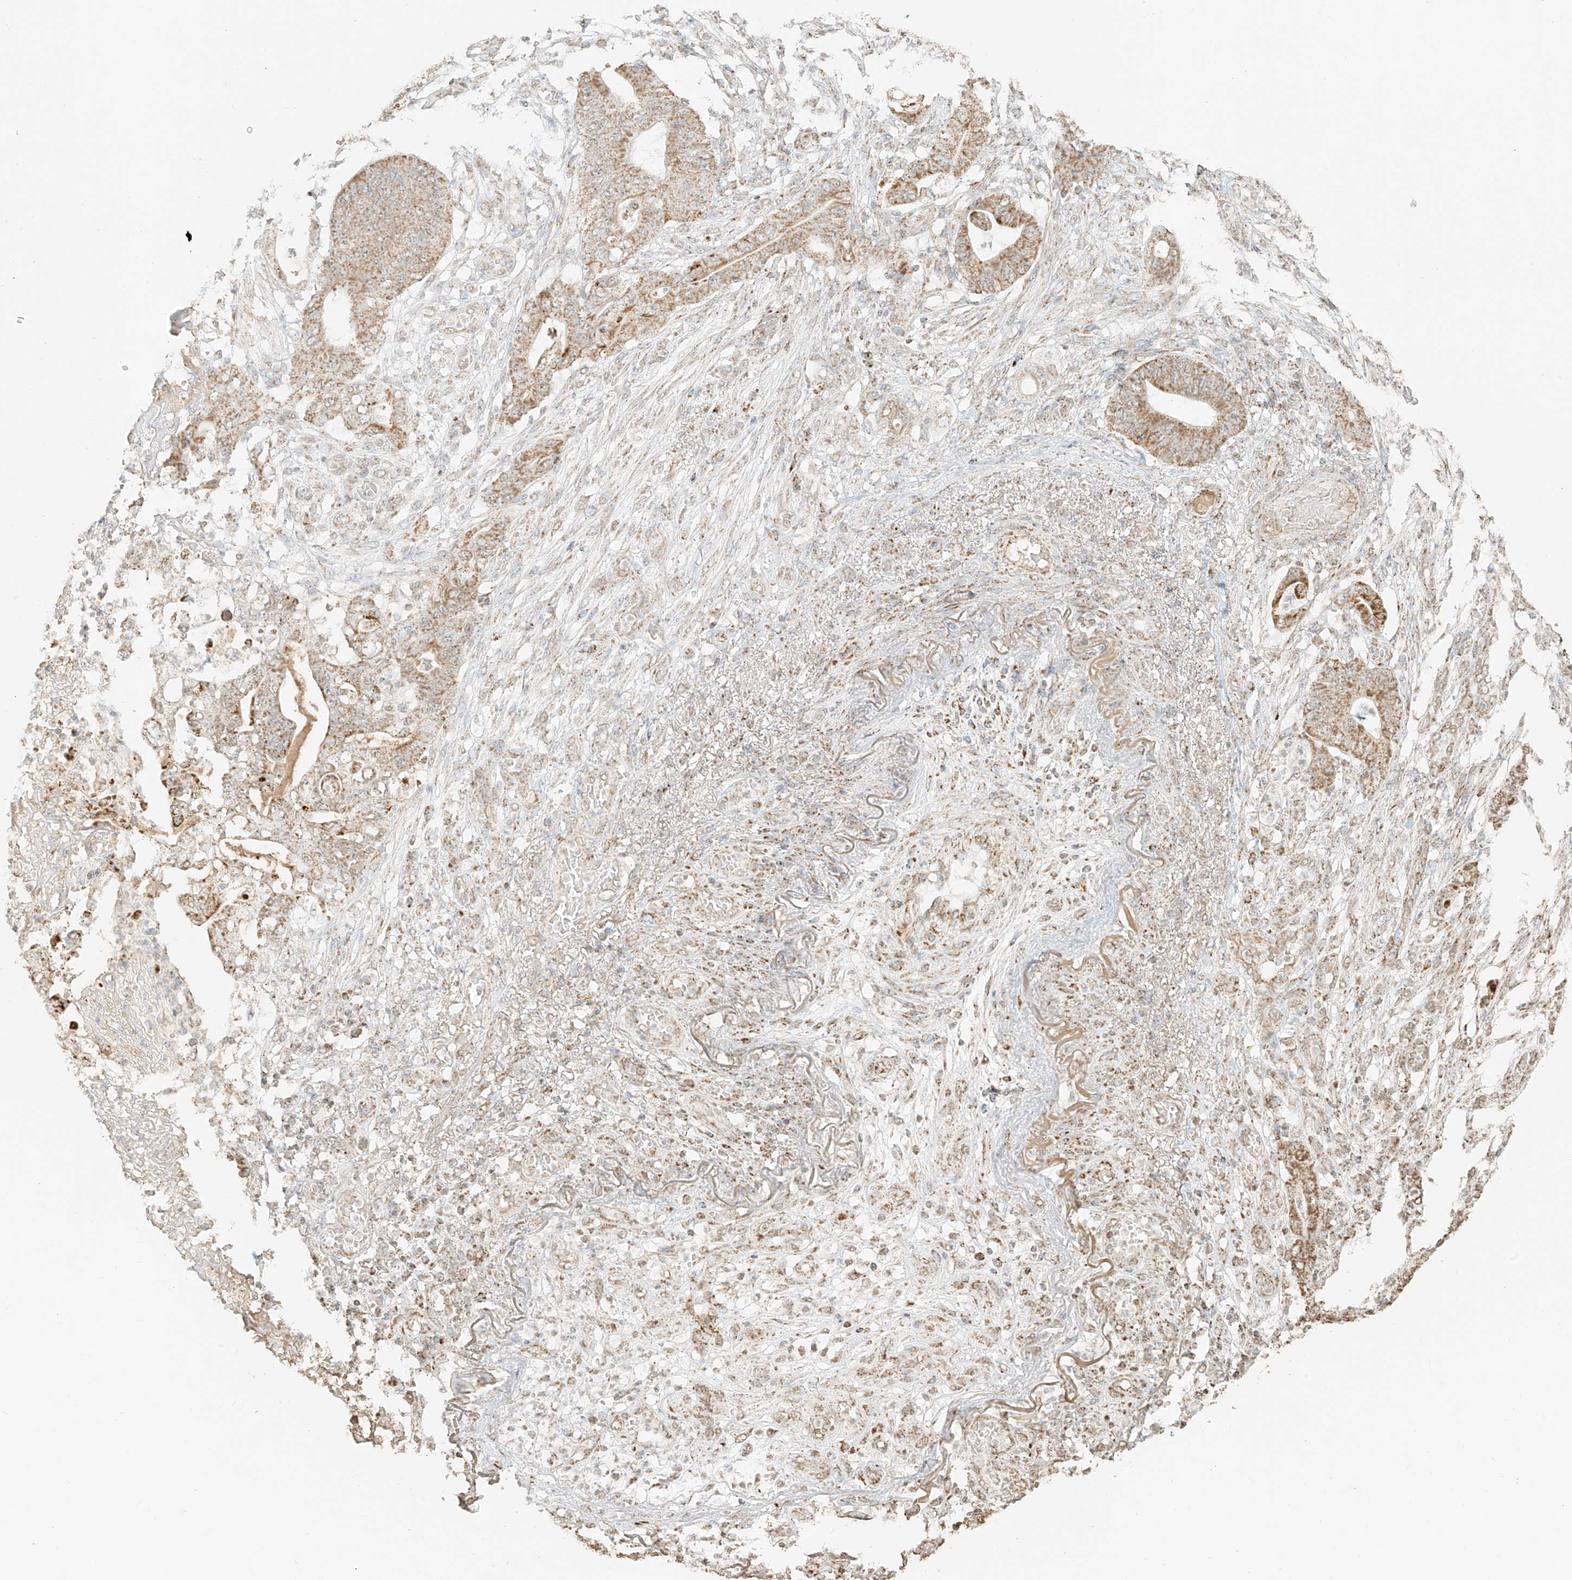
{"staining": {"intensity": "moderate", "quantity": ">75%", "location": "cytoplasmic/membranous"}, "tissue": "stomach cancer", "cell_type": "Tumor cells", "image_type": "cancer", "snomed": [{"axis": "morphology", "description": "Adenocarcinoma, NOS"}, {"axis": "topography", "description": "Stomach"}], "caption": "This photomicrograph demonstrates IHC staining of human stomach cancer, with medium moderate cytoplasmic/membranous expression in approximately >75% of tumor cells.", "gene": "MIPEP", "patient": {"sex": "female", "age": 73}}